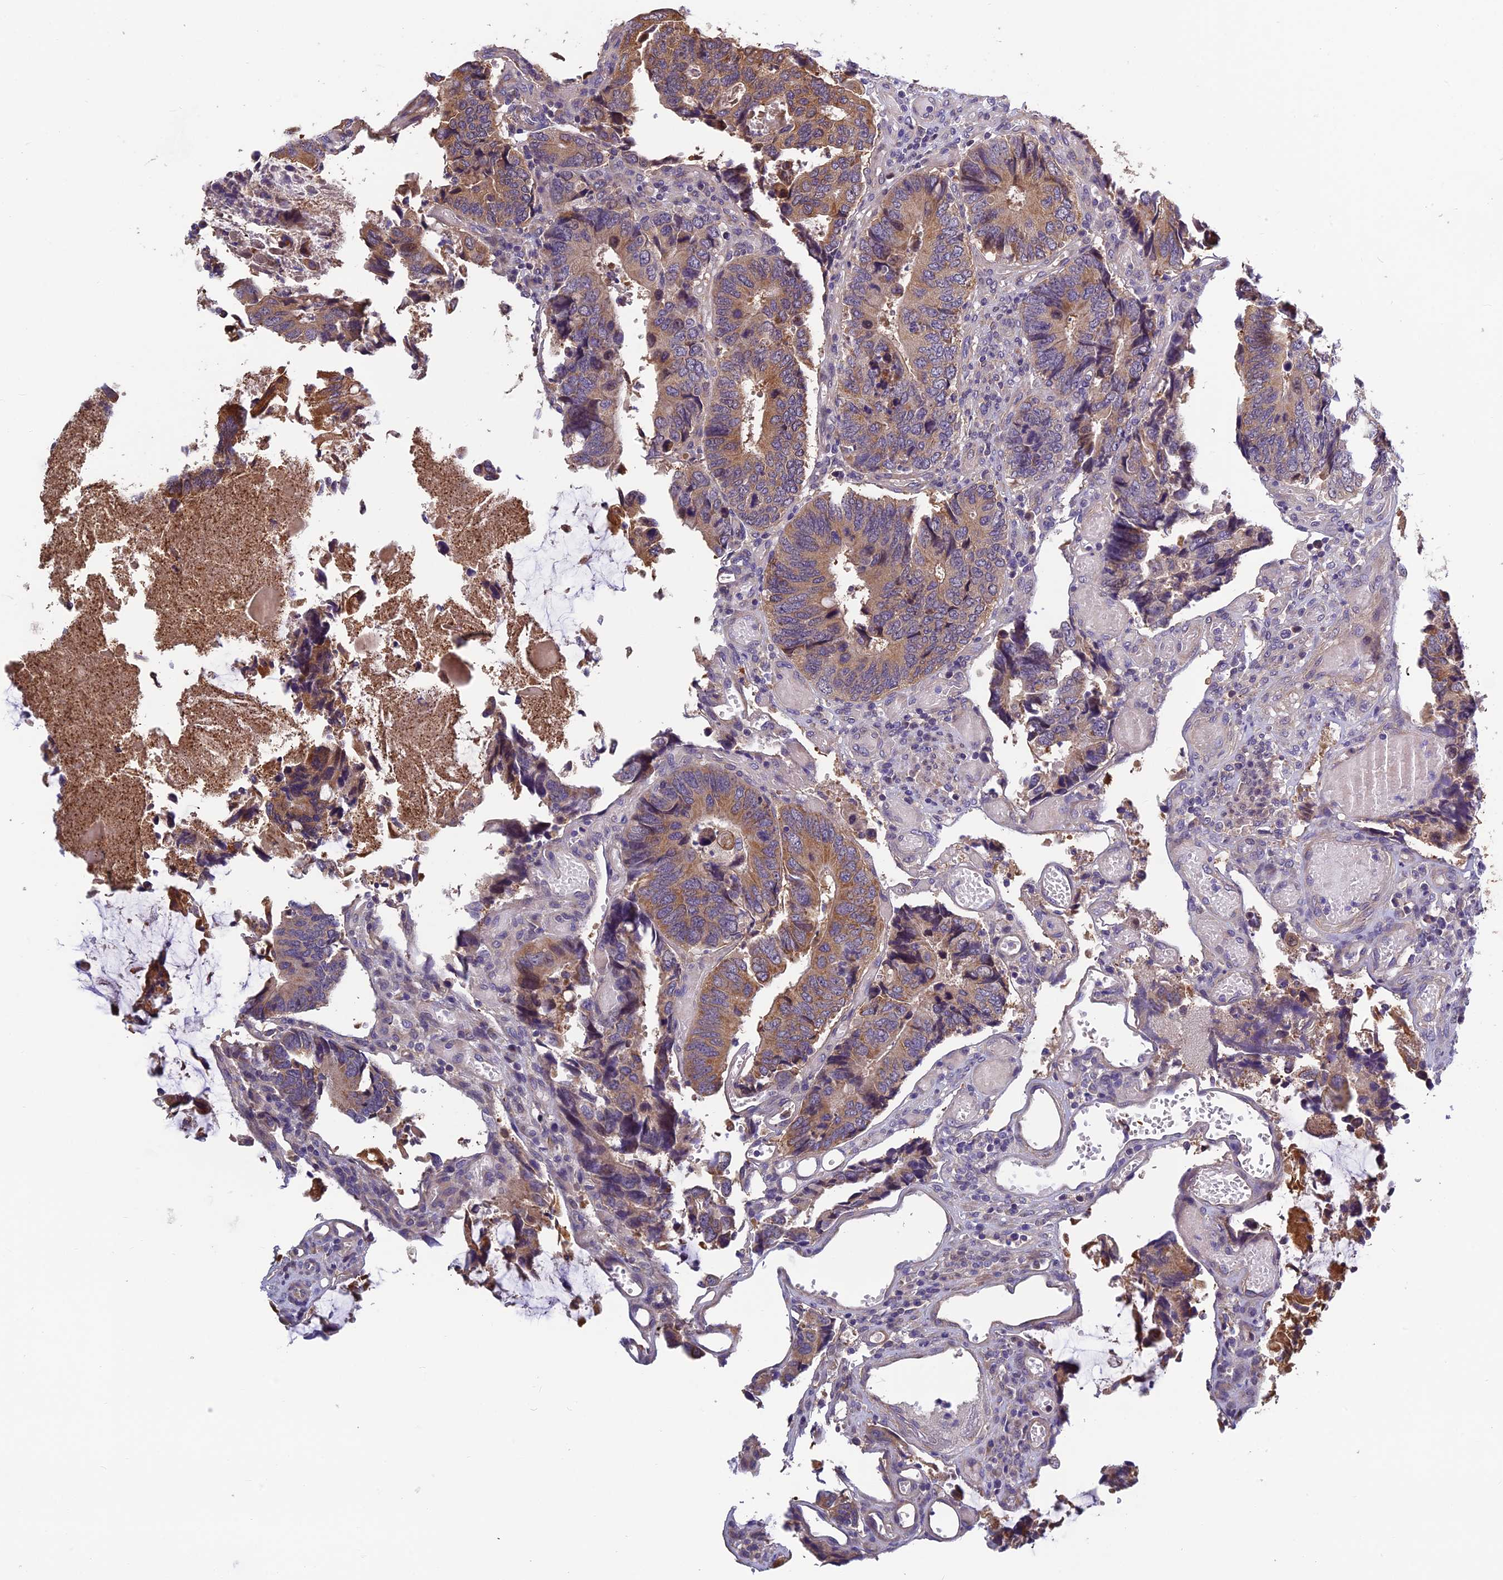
{"staining": {"intensity": "moderate", "quantity": "25%-75%", "location": "cytoplasmic/membranous"}, "tissue": "colorectal cancer", "cell_type": "Tumor cells", "image_type": "cancer", "snomed": [{"axis": "morphology", "description": "Adenocarcinoma, NOS"}, {"axis": "topography", "description": "Colon"}], "caption": "A brown stain shows moderate cytoplasmic/membranous positivity of a protein in human colorectal cancer (adenocarcinoma) tumor cells.", "gene": "HECA", "patient": {"sex": "male", "age": 87}}